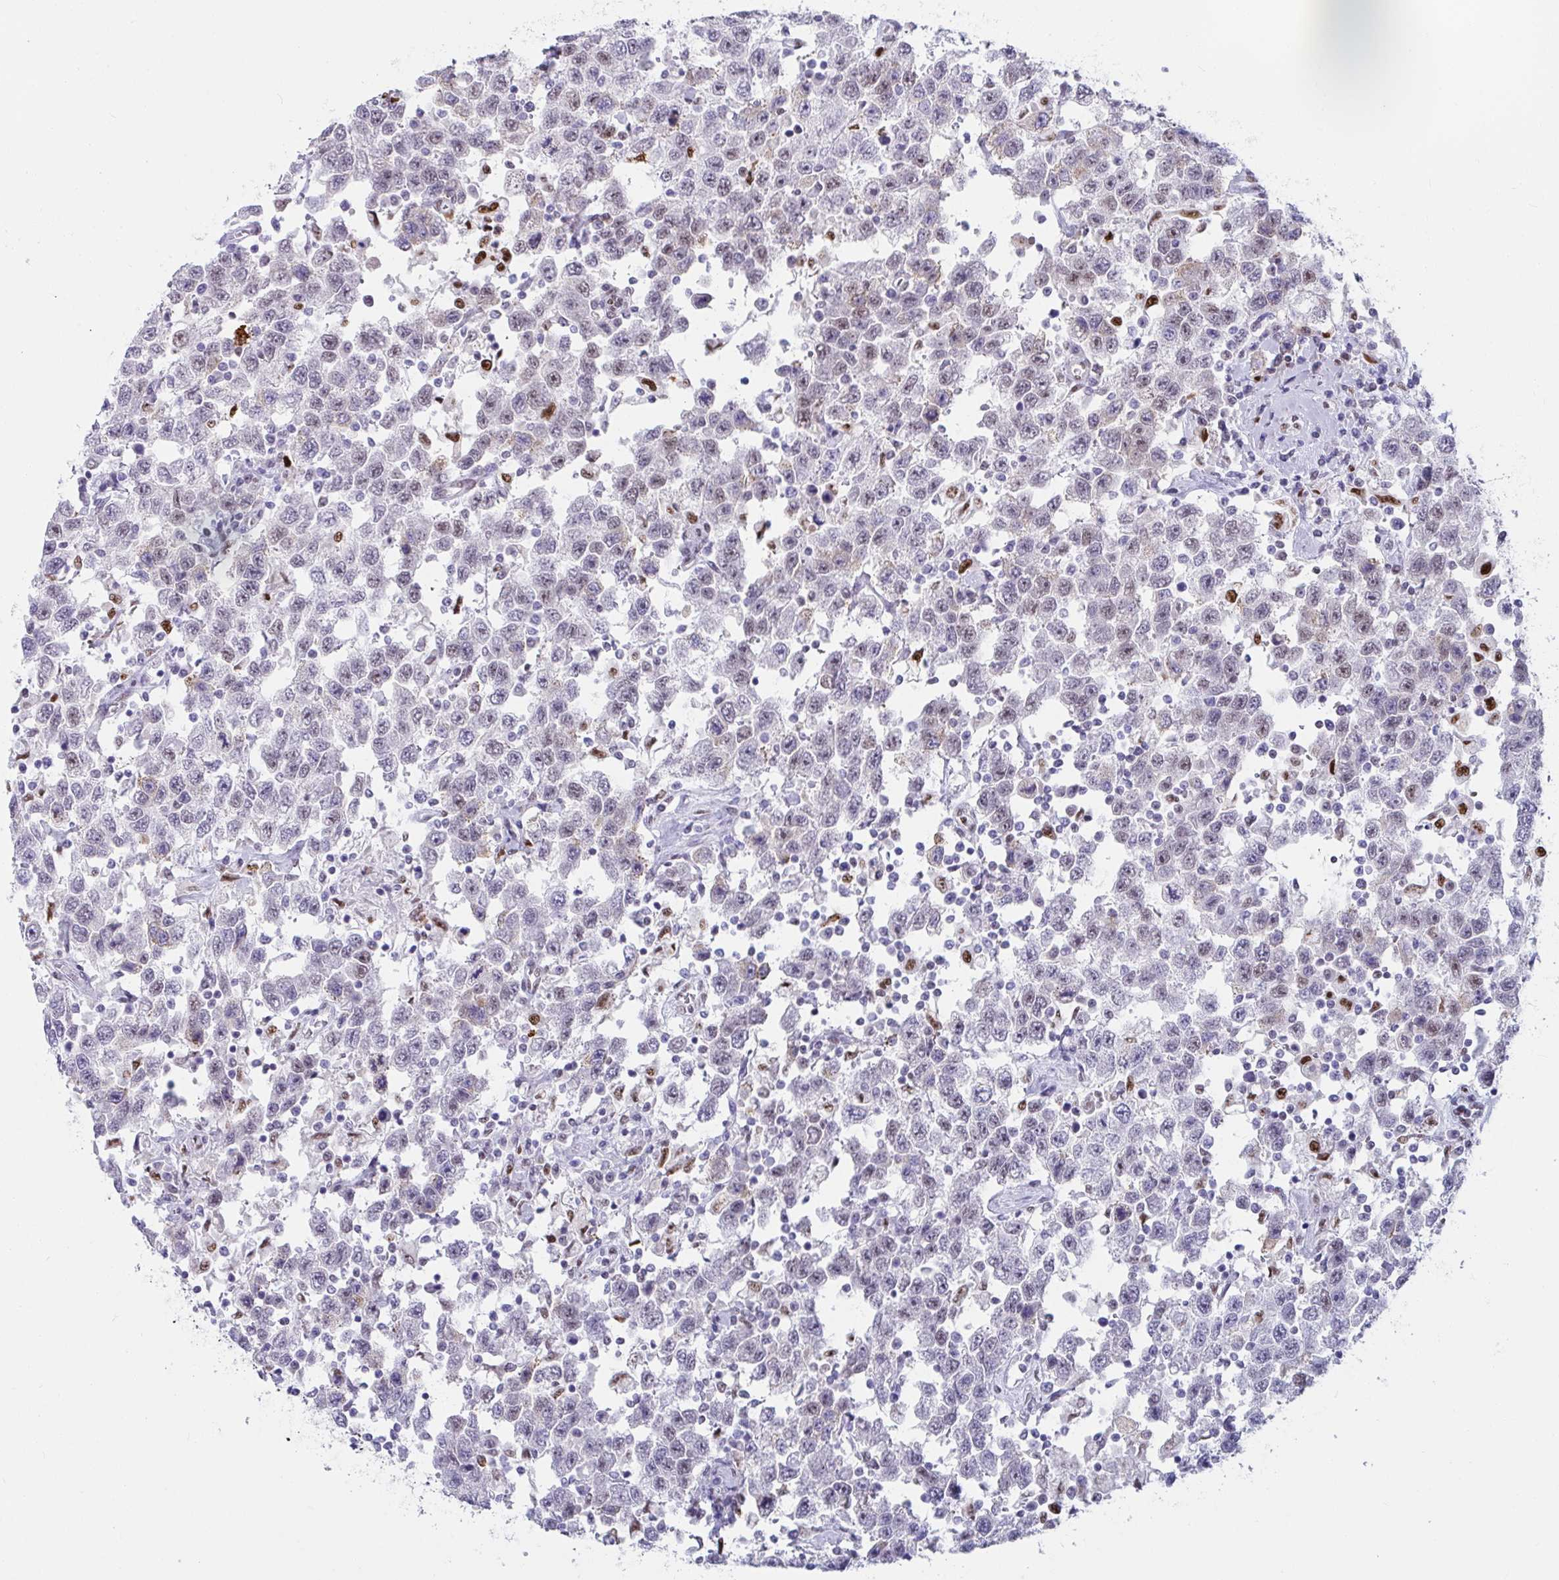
{"staining": {"intensity": "weak", "quantity": "25%-75%", "location": "nuclear"}, "tissue": "testis cancer", "cell_type": "Tumor cells", "image_type": "cancer", "snomed": [{"axis": "morphology", "description": "Seminoma, NOS"}, {"axis": "topography", "description": "Testis"}], "caption": "Immunohistochemical staining of human testis cancer exhibits low levels of weak nuclear protein positivity in about 25%-75% of tumor cells.", "gene": "ZNF586", "patient": {"sex": "male", "age": 41}}